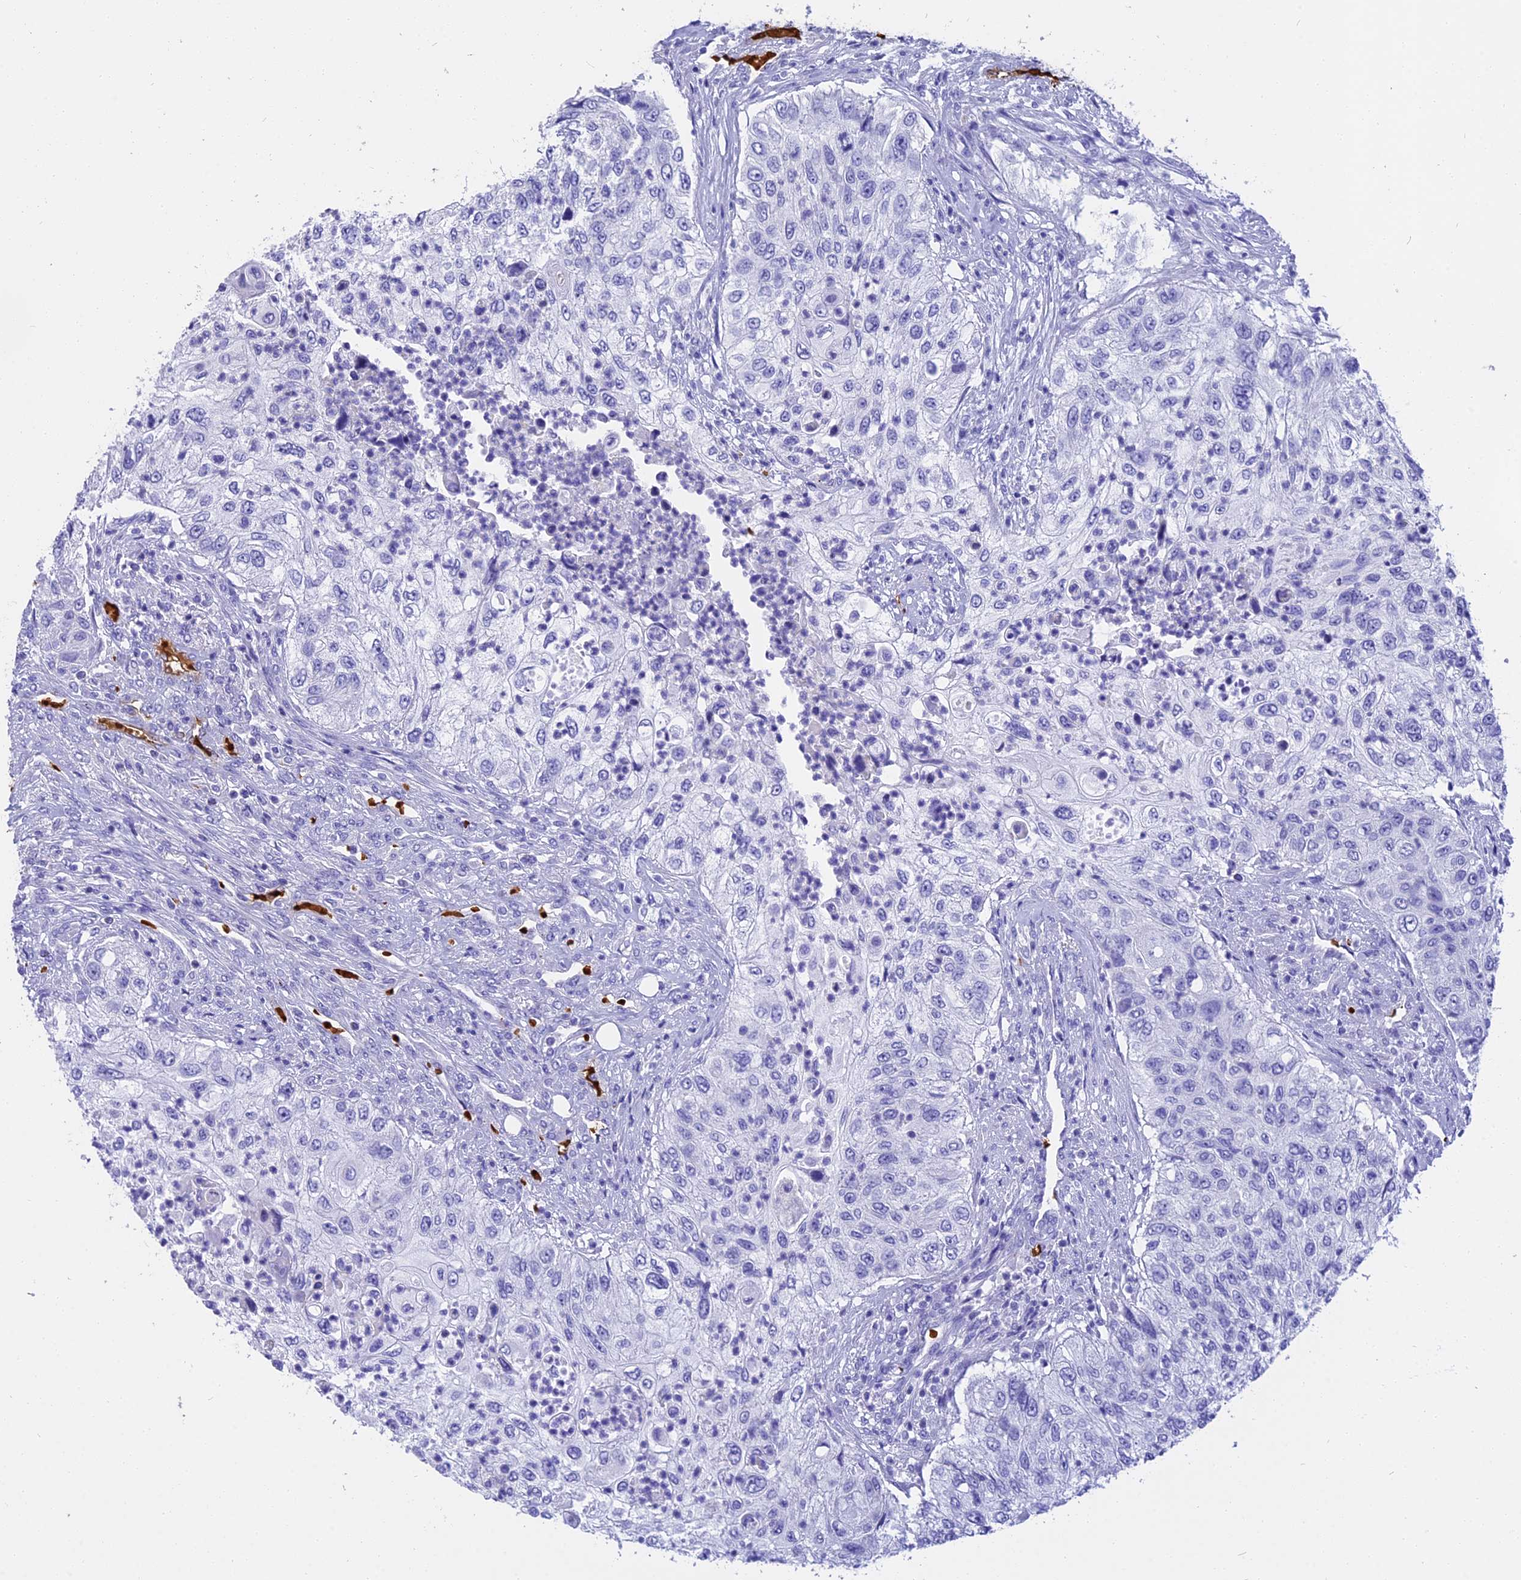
{"staining": {"intensity": "negative", "quantity": "none", "location": "none"}, "tissue": "urothelial cancer", "cell_type": "Tumor cells", "image_type": "cancer", "snomed": [{"axis": "morphology", "description": "Urothelial carcinoma, High grade"}, {"axis": "topography", "description": "Urinary bladder"}], "caption": "Tumor cells show no significant protein positivity in urothelial cancer. (Stains: DAB immunohistochemistry (IHC) with hematoxylin counter stain, Microscopy: brightfield microscopy at high magnification).", "gene": "TNNC2", "patient": {"sex": "female", "age": 60}}